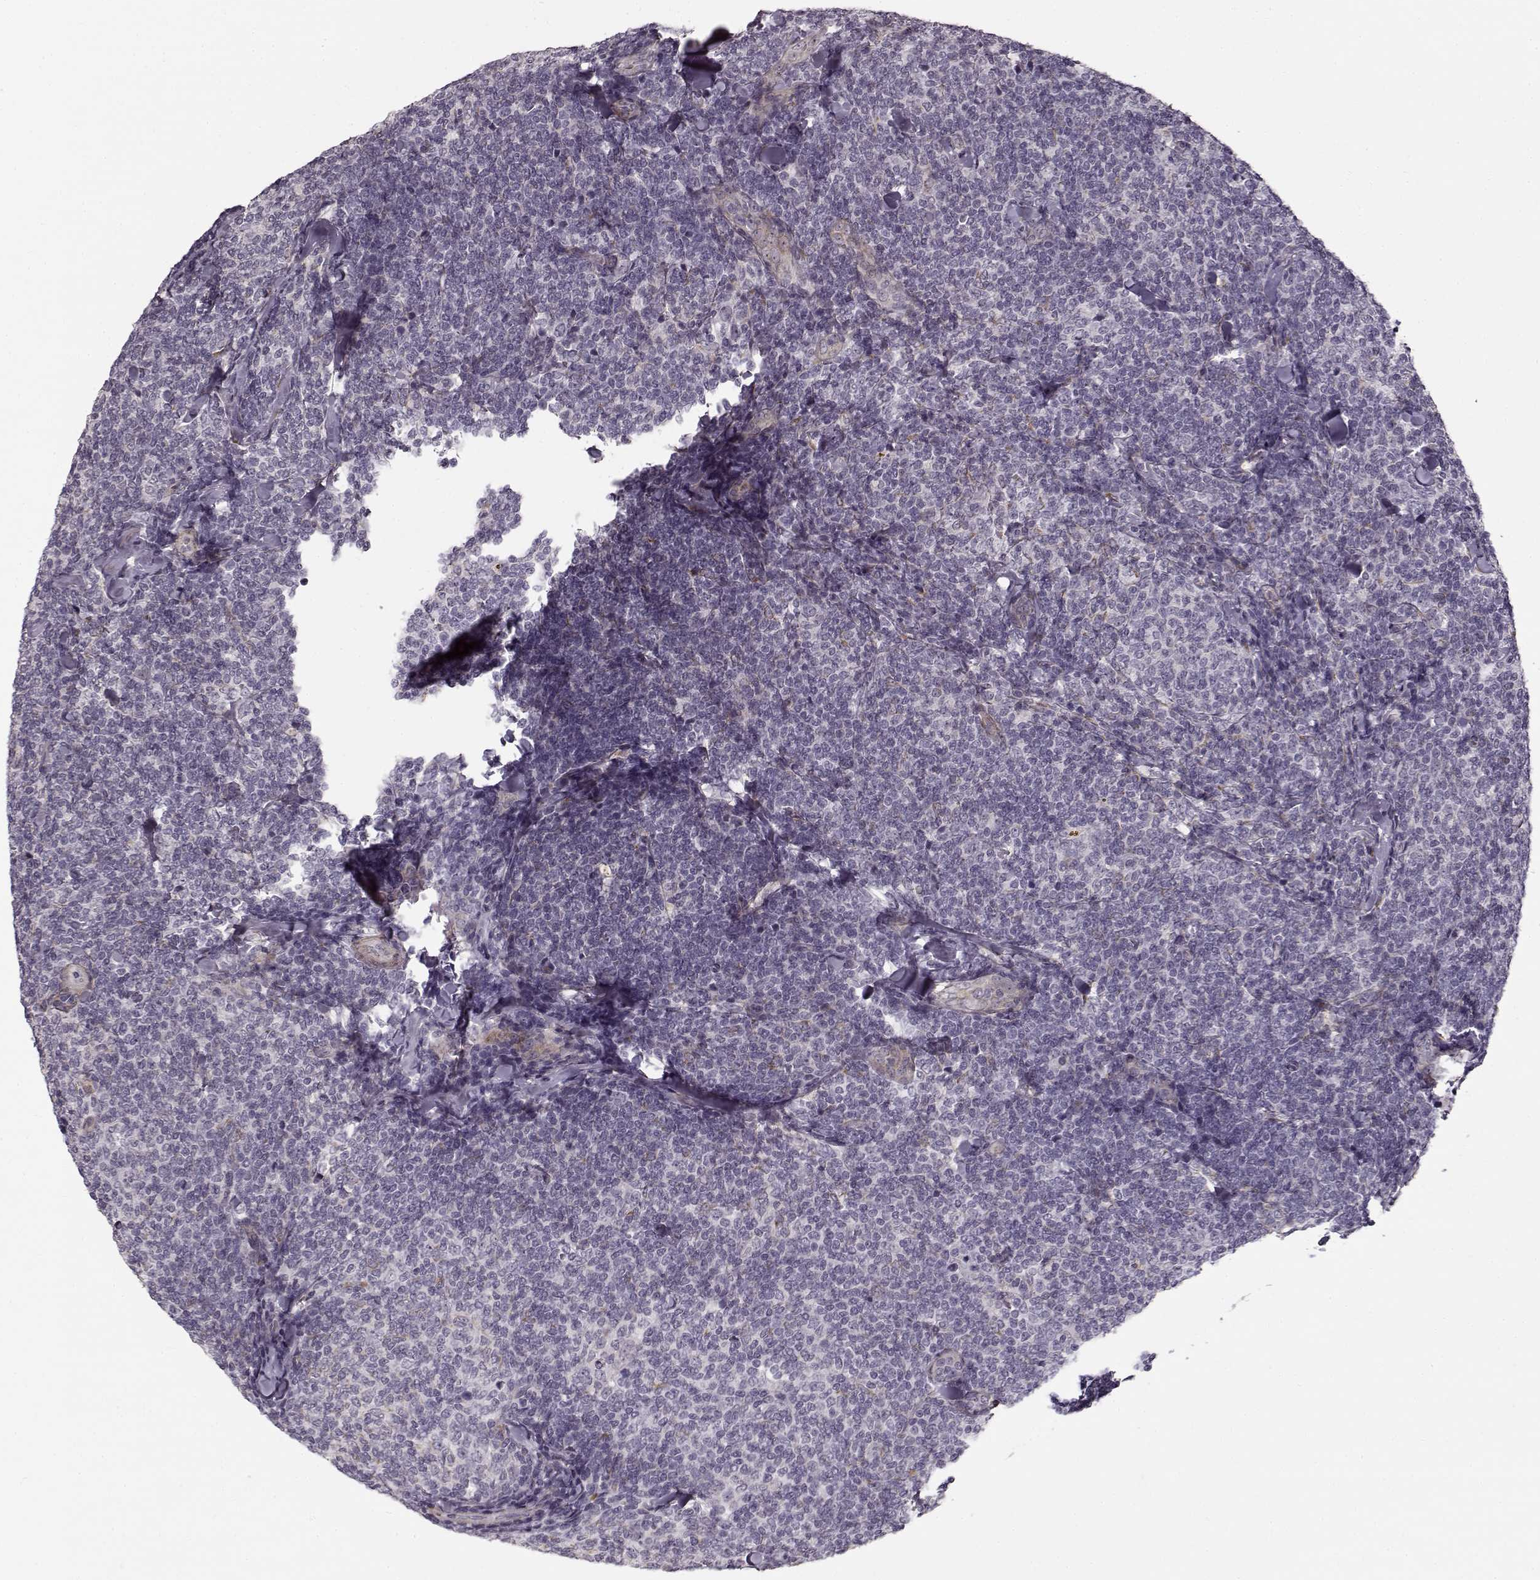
{"staining": {"intensity": "negative", "quantity": "none", "location": "none"}, "tissue": "lymphoma", "cell_type": "Tumor cells", "image_type": "cancer", "snomed": [{"axis": "morphology", "description": "Malignant lymphoma, non-Hodgkin's type, Low grade"}, {"axis": "topography", "description": "Lymph node"}], "caption": "Tumor cells are negative for brown protein staining in lymphoma.", "gene": "LAMB2", "patient": {"sex": "female", "age": 56}}